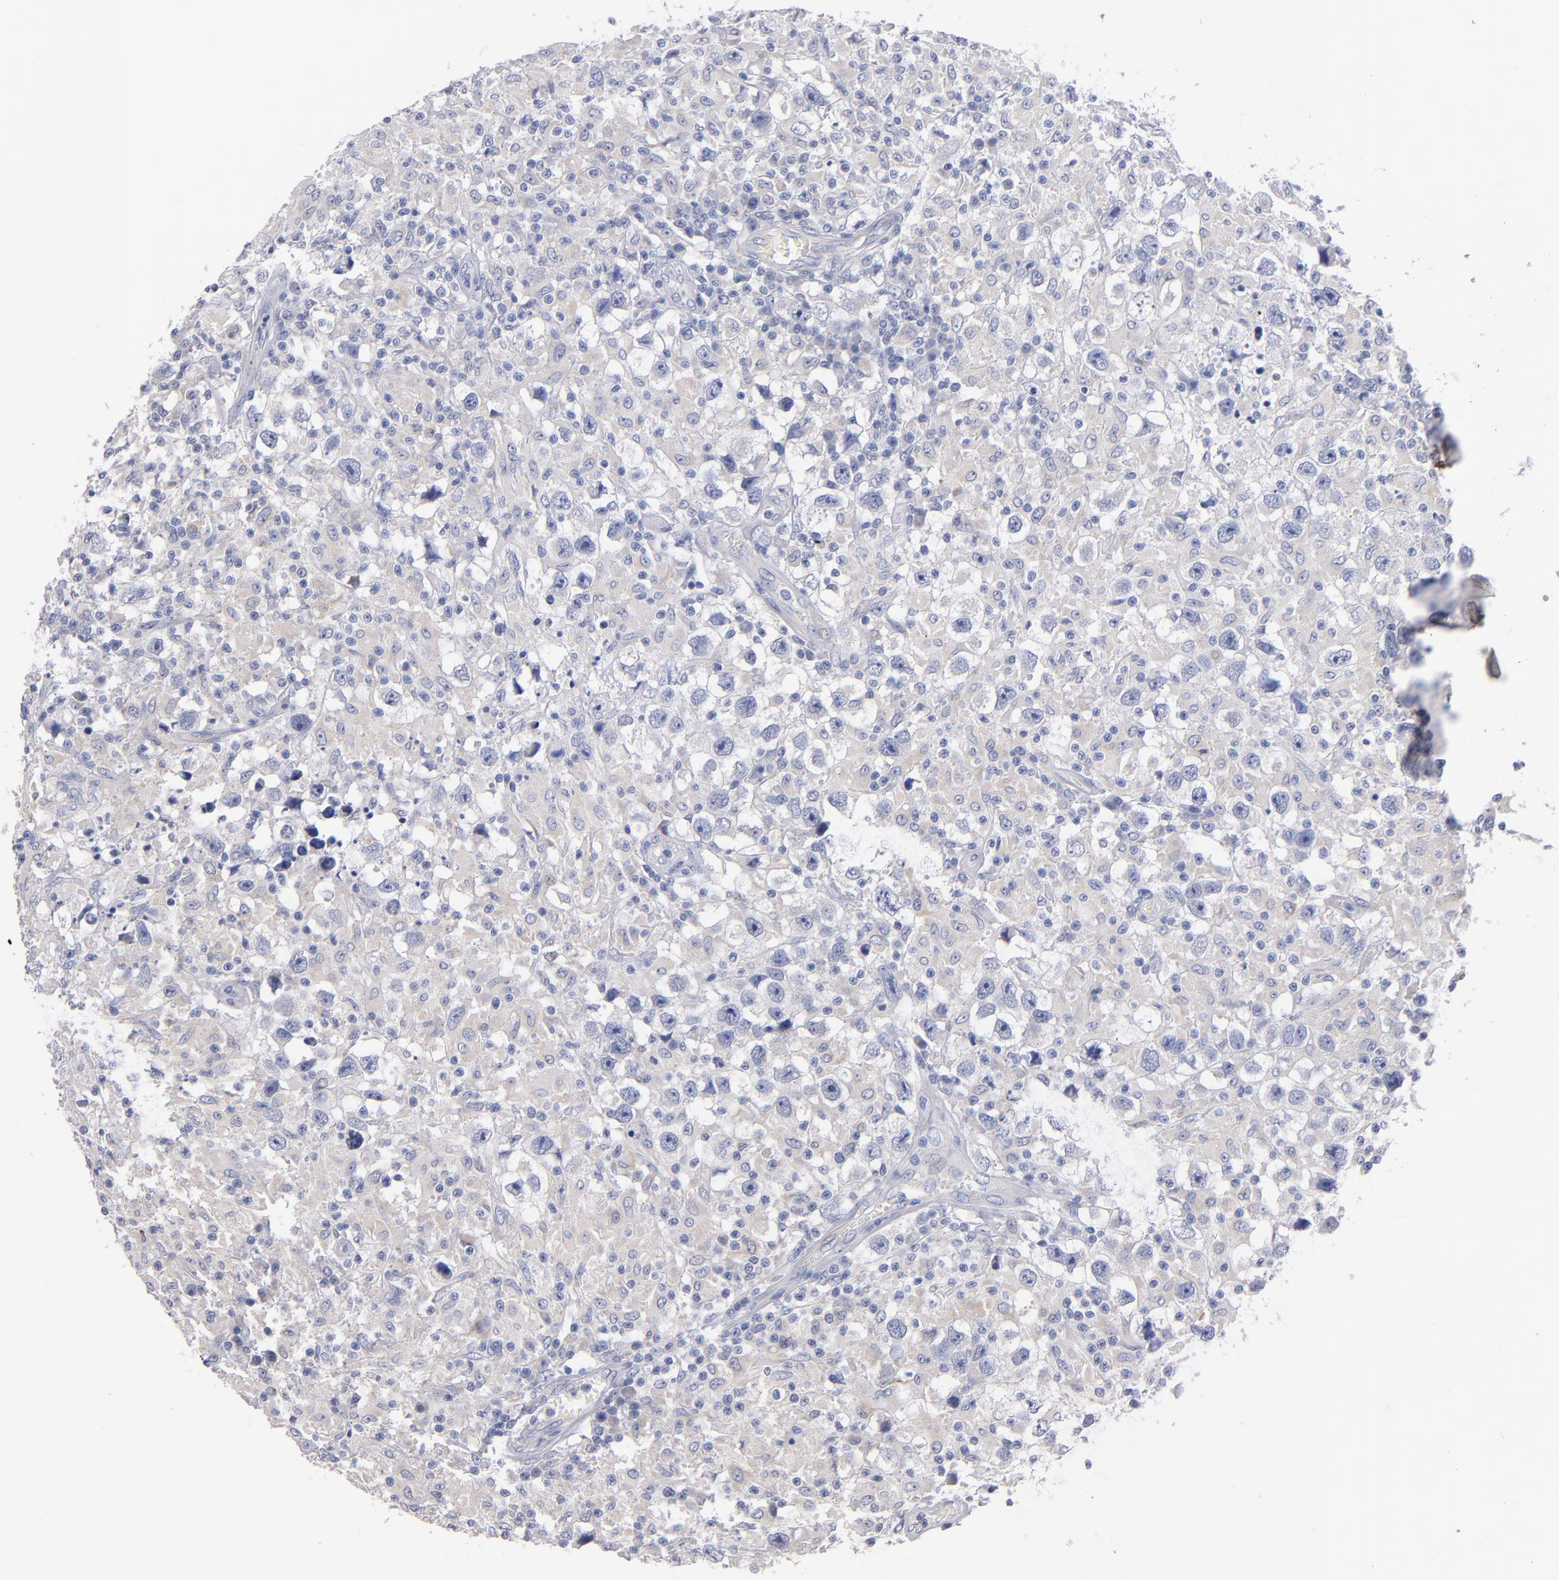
{"staining": {"intensity": "negative", "quantity": "none", "location": "none"}, "tissue": "testis cancer", "cell_type": "Tumor cells", "image_type": "cancer", "snomed": [{"axis": "morphology", "description": "Seminoma, NOS"}, {"axis": "topography", "description": "Testis"}], "caption": "Human testis cancer (seminoma) stained for a protein using IHC demonstrates no positivity in tumor cells.", "gene": "CNTNAP2", "patient": {"sex": "male", "age": 34}}